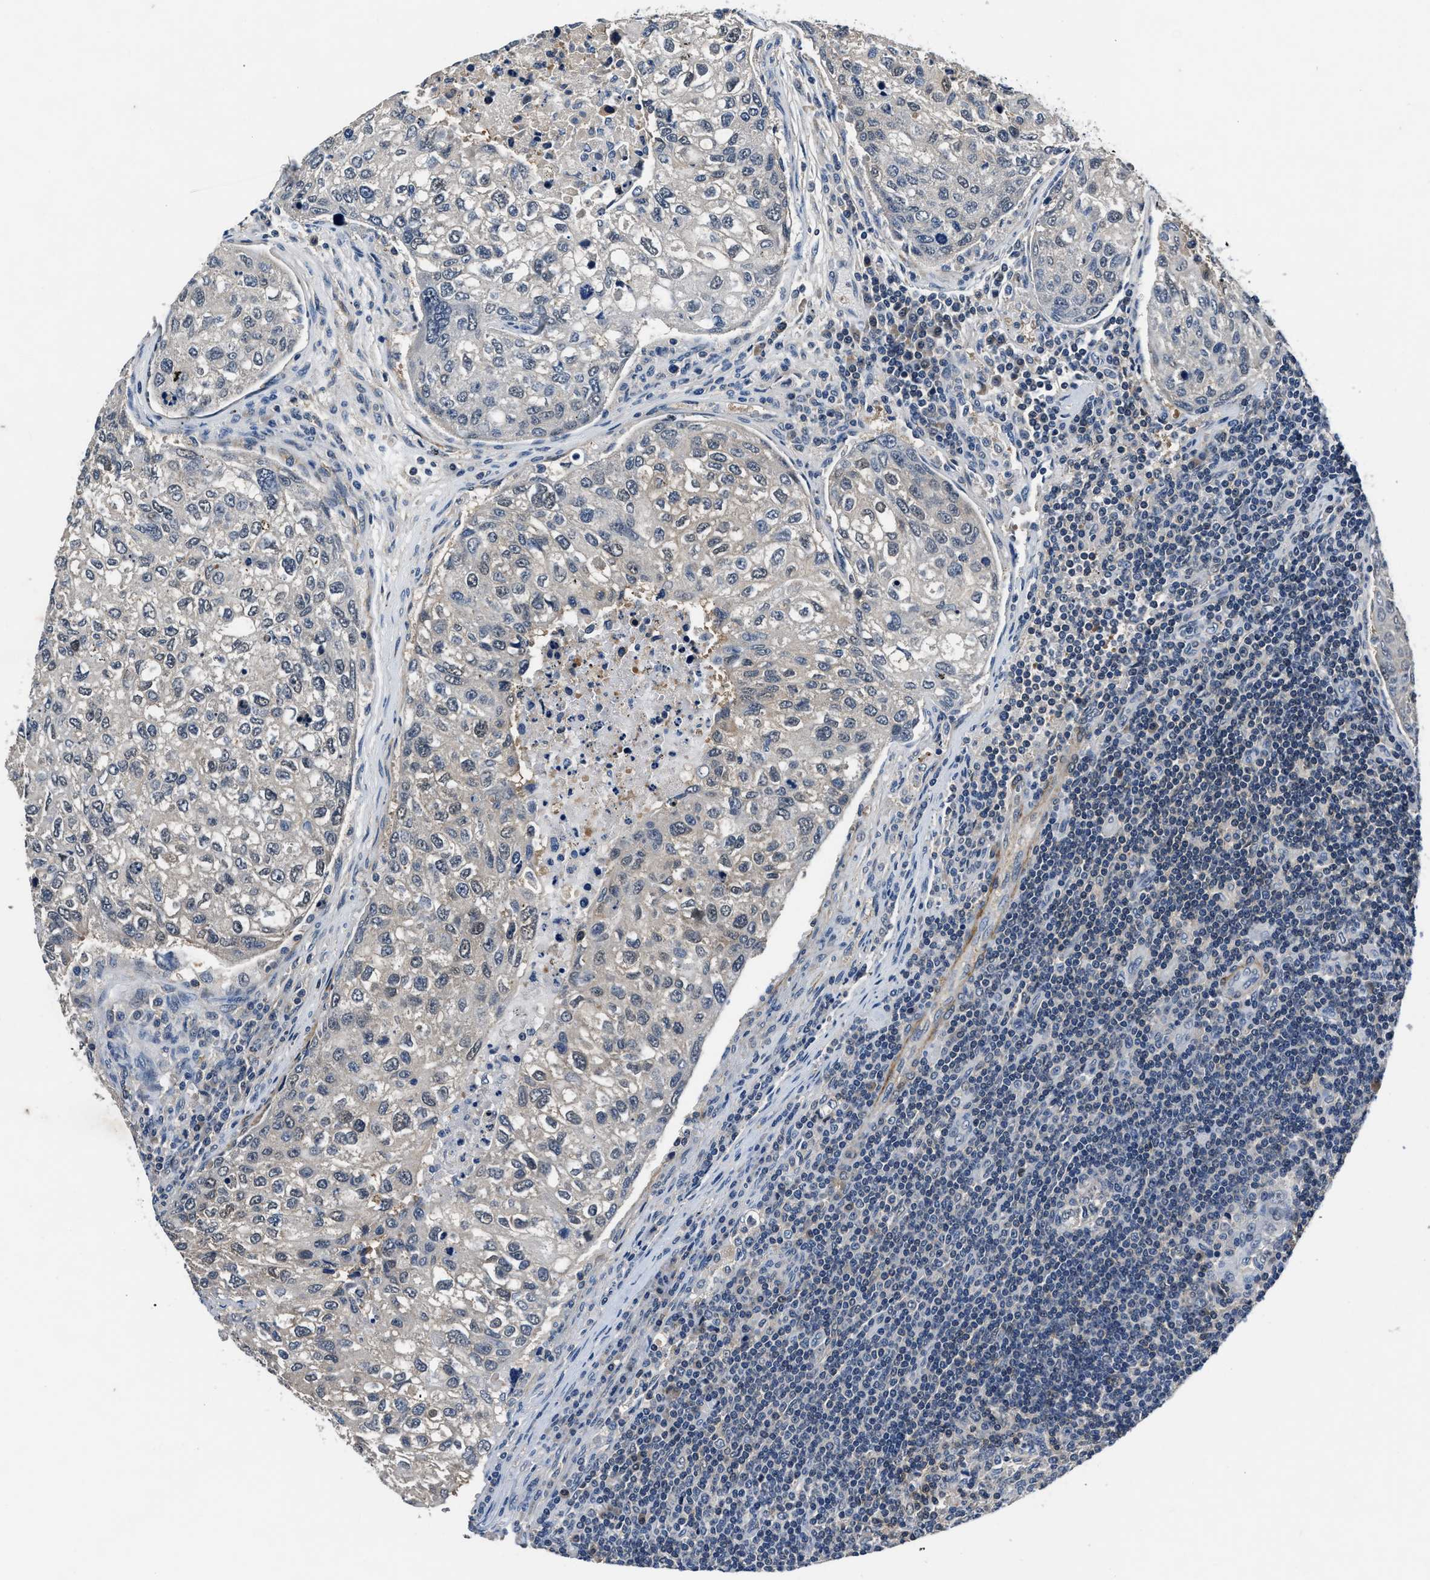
{"staining": {"intensity": "negative", "quantity": "none", "location": "none"}, "tissue": "urothelial cancer", "cell_type": "Tumor cells", "image_type": "cancer", "snomed": [{"axis": "morphology", "description": "Urothelial carcinoma, High grade"}, {"axis": "topography", "description": "Lymph node"}, {"axis": "topography", "description": "Urinary bladder"}], "caption": "IHC histopathology image of neoplastic tissue: urothelial cancer stained with DAB (3,3'-diaminobenzidine) exhibits no significant protein expression in tumor cells.", "gene": "LANCL2", "patient": {"sex": "male", "age": 51}}